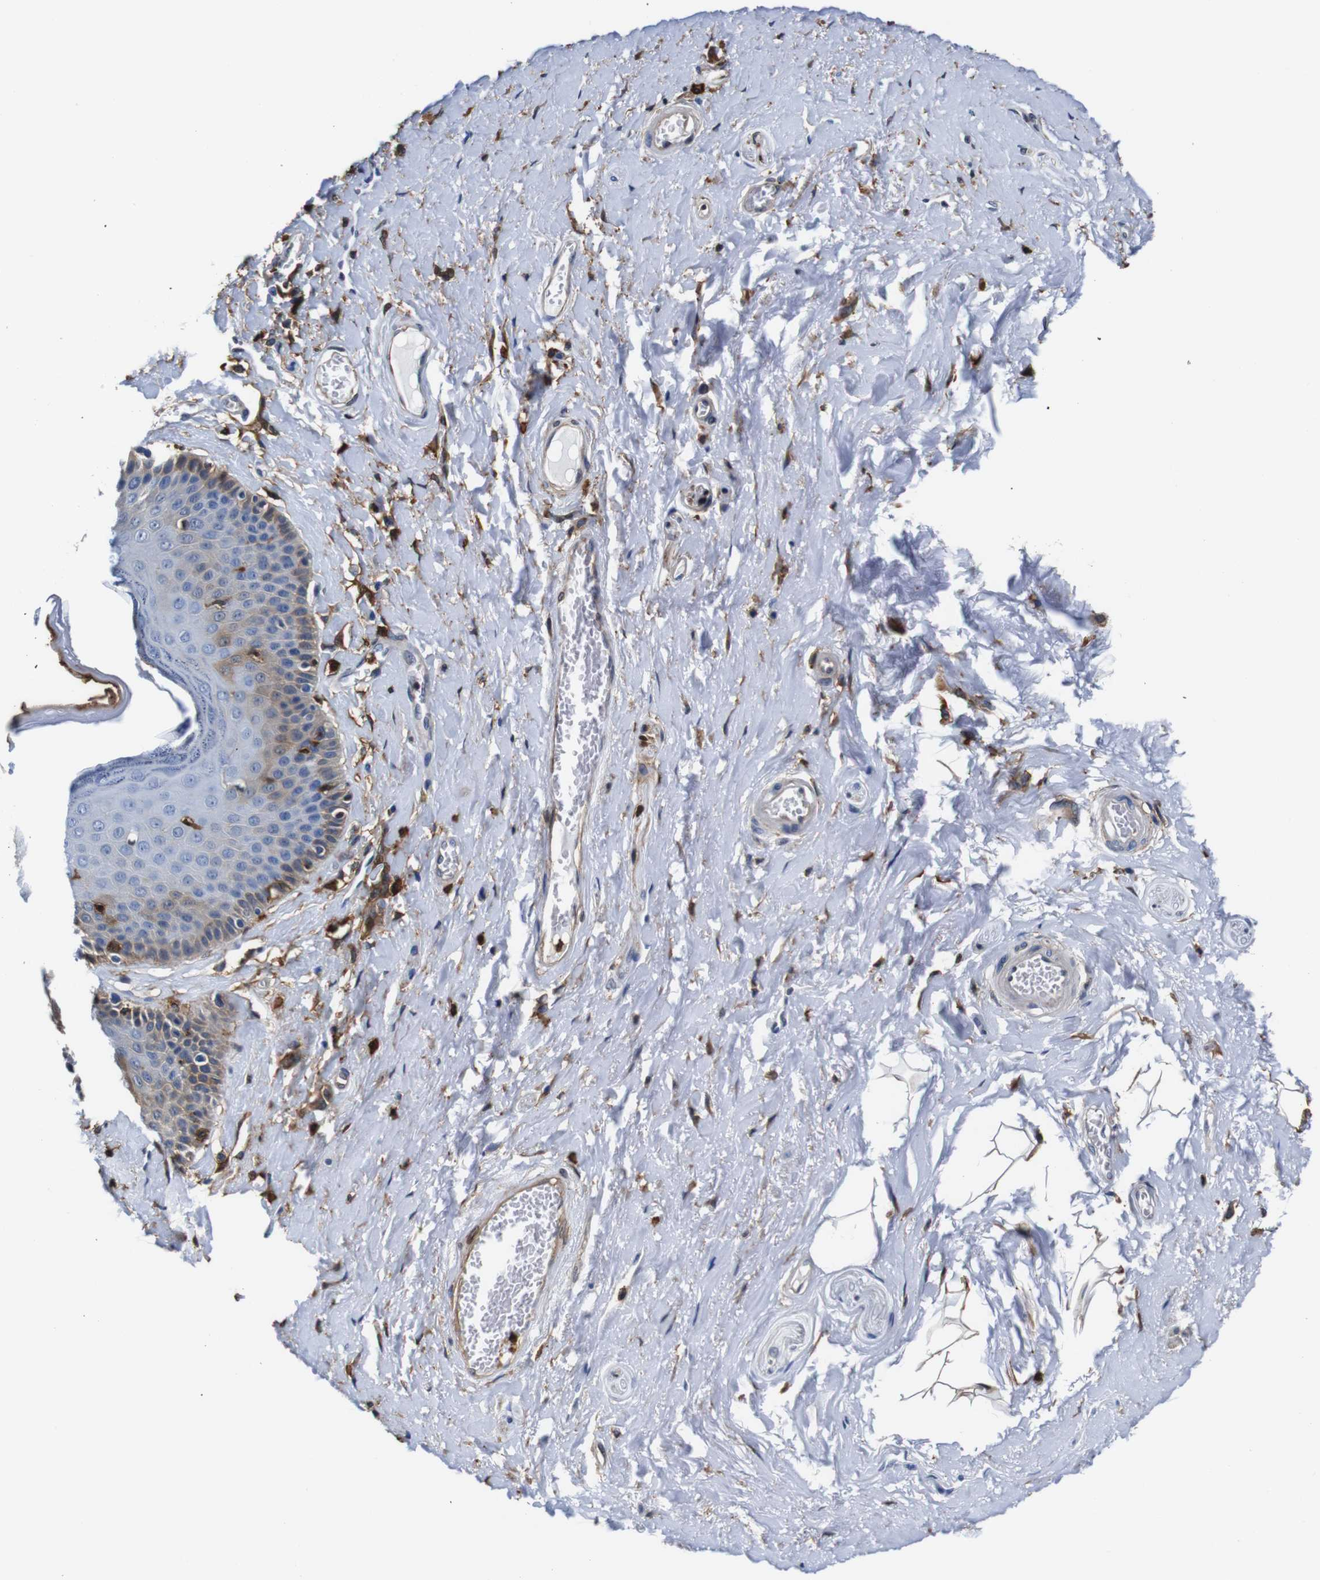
{"staining": {"intensity": "moderate", "quantity": "25%-75%", "location": "cytoplasmic/membranous"}, "tissue": "skin", "cell_type": "Epidermal cells", "image_type": "normal", "snomed": [{"axis": "morphology", "description": "Normal tissue, NOS"}, {"axis": "topography", "description": "Anal"}], "caption": "The image shows a brown stain indicating the presence of a protein in the cytoplasmic/membranous of epidermal cells in skin. The protein is stained brown, and the nuclei are stained in blue (DAB IHC with brightfield microscopy, high magnification).", "gene": "ANXA1", "patient": {"sex": "male", "age": 69}}